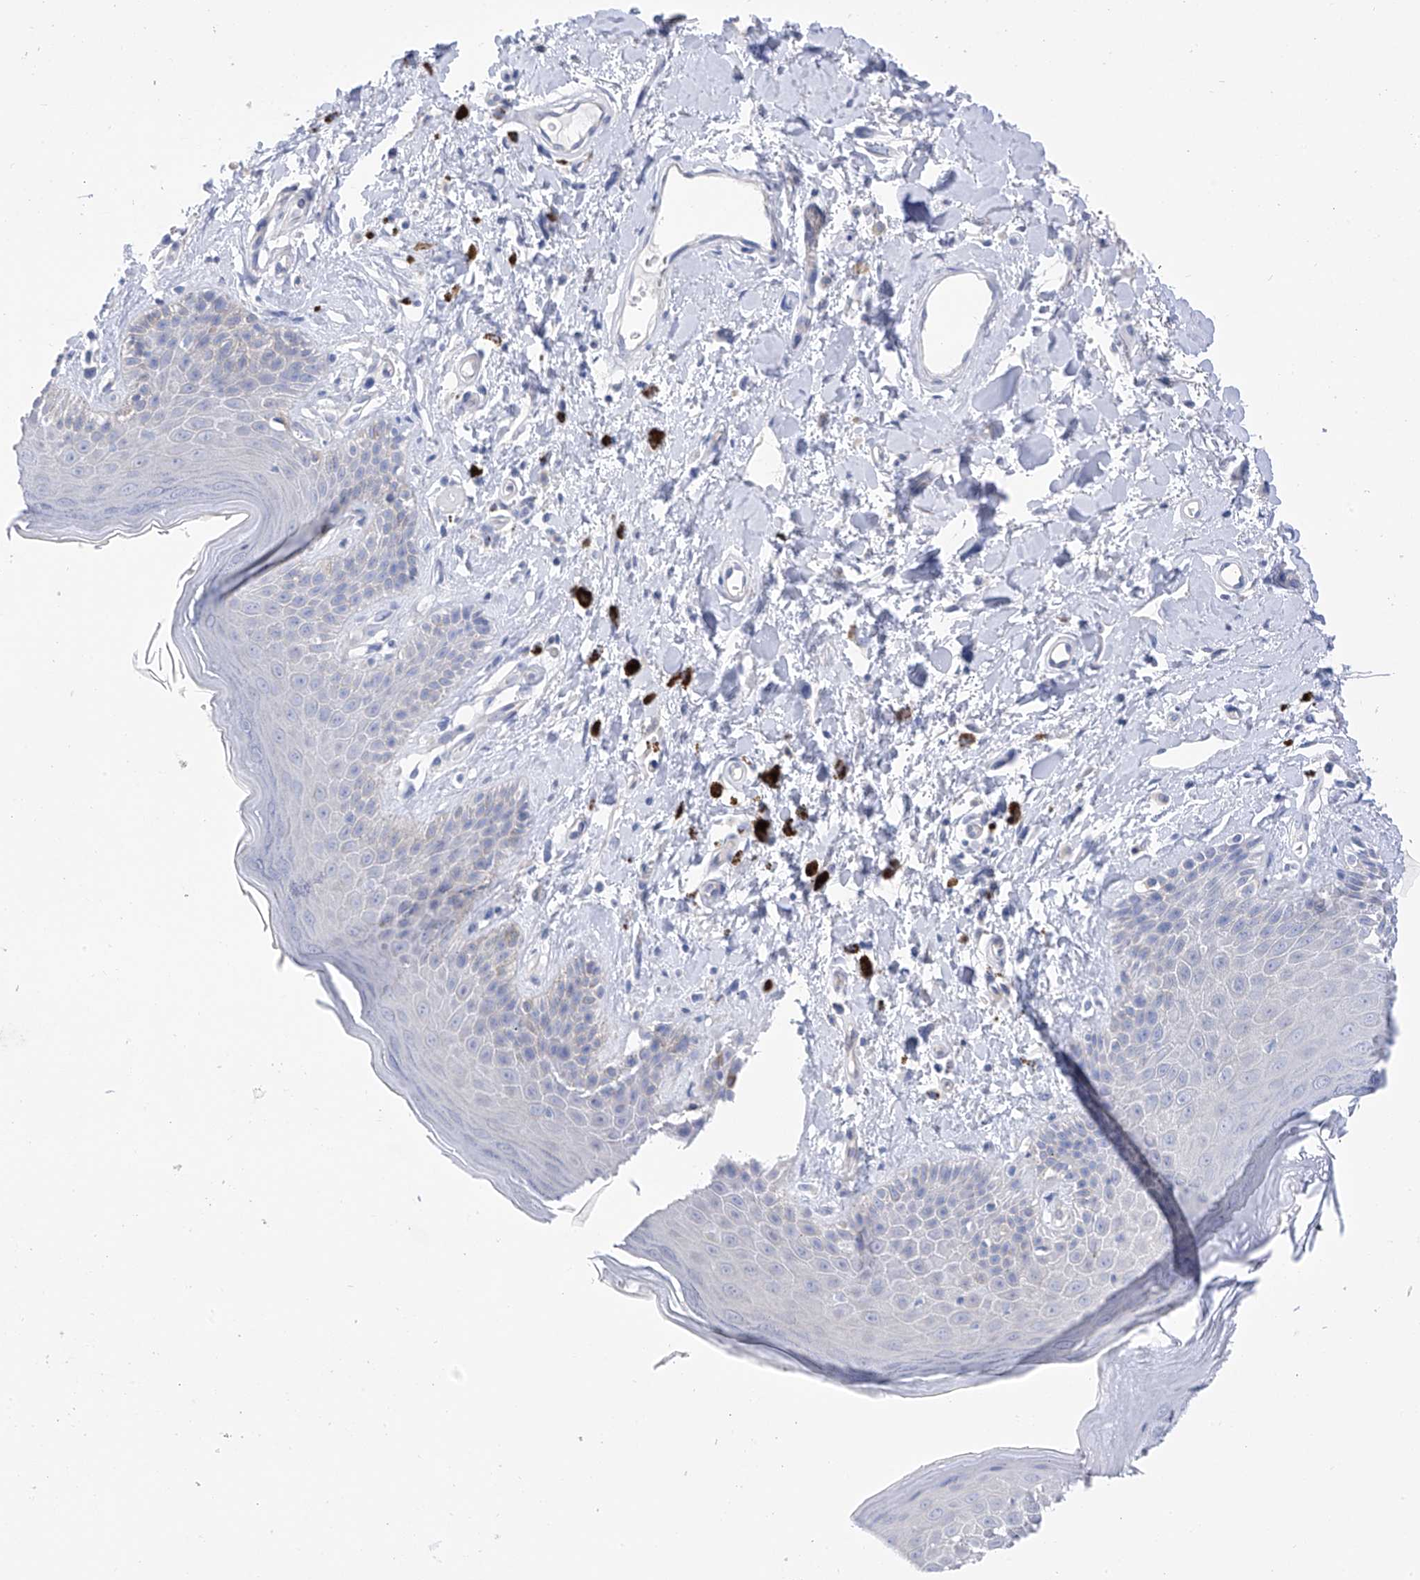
{"staining": {"intensity": "negative", "quantity": "none", "location": "none"}, "tissue": "skin", "cell_type": "Epidermal cells", "image_type": "normal", "snomed": [{"axis": "morphology", "description": "Normal tissue, NOS"}, {"axis": "topography", "description": "Anal"}], "caption": "Skin was stained to show a protein in brown. There is no significant expression in epidermal cells.", "gene": "PIK3C2B", "patient": {"sex": "female", "age": 78}}